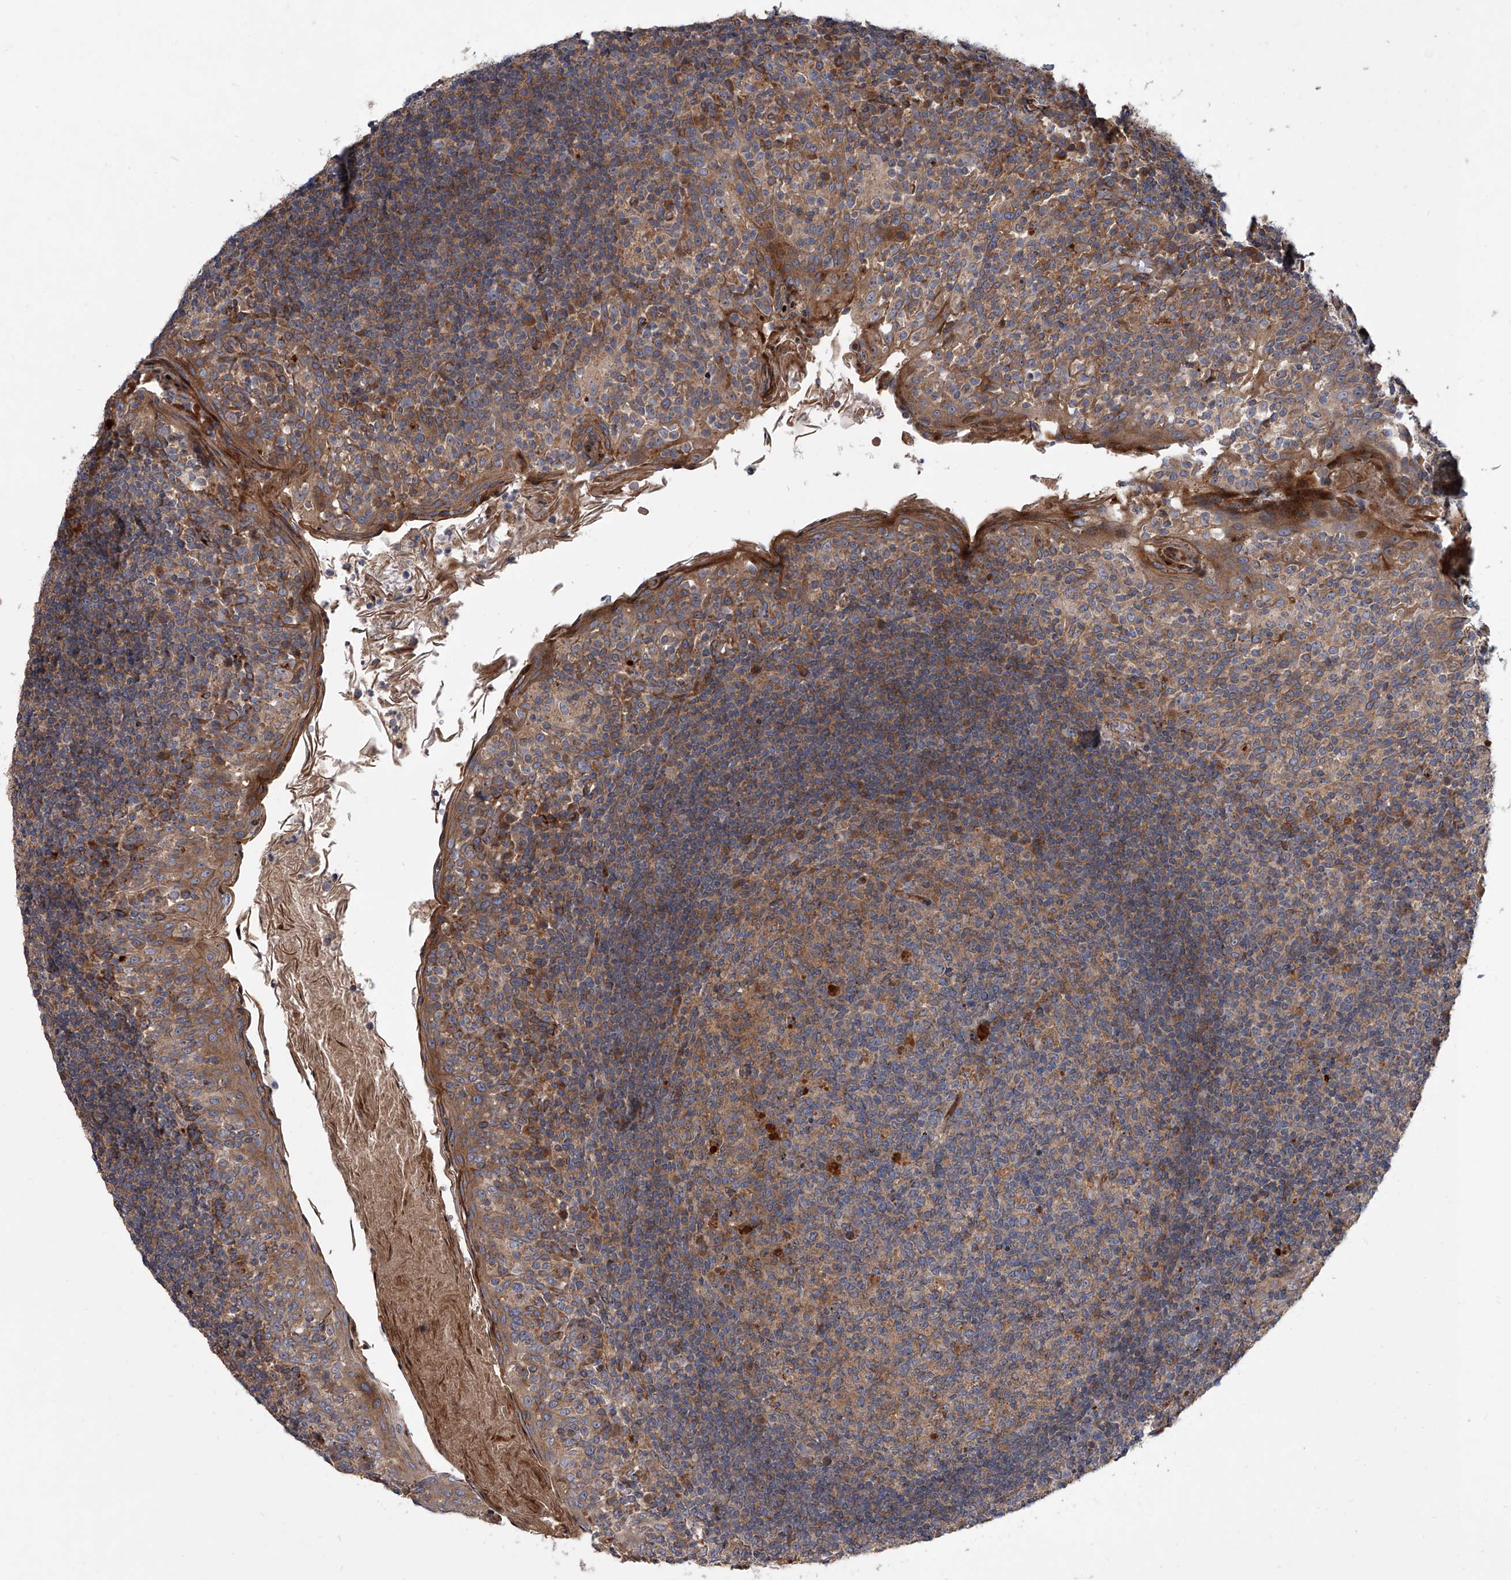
{"staining": {"intensity": "moderate", "quantity": "25%-75%", "location": "cytoplasmic/membranous"}, "tissue": "tonsil", "cell_type": "Germinal center cells", "image_type": "normal", "snomed": [{"axis": "morphology", "description": "Normal tissue, NOS"}, {"axis": "topography", "description": "Tonsil"}], "caption": "Brown immunohistochemical staining in unremarkable tonsil reveals moderate cytoplasmic/membranous positivity in approximately 25%-75% of germinal center cells.", "gene": "USP47", "patient": {"sex": "female", "age": 19}}